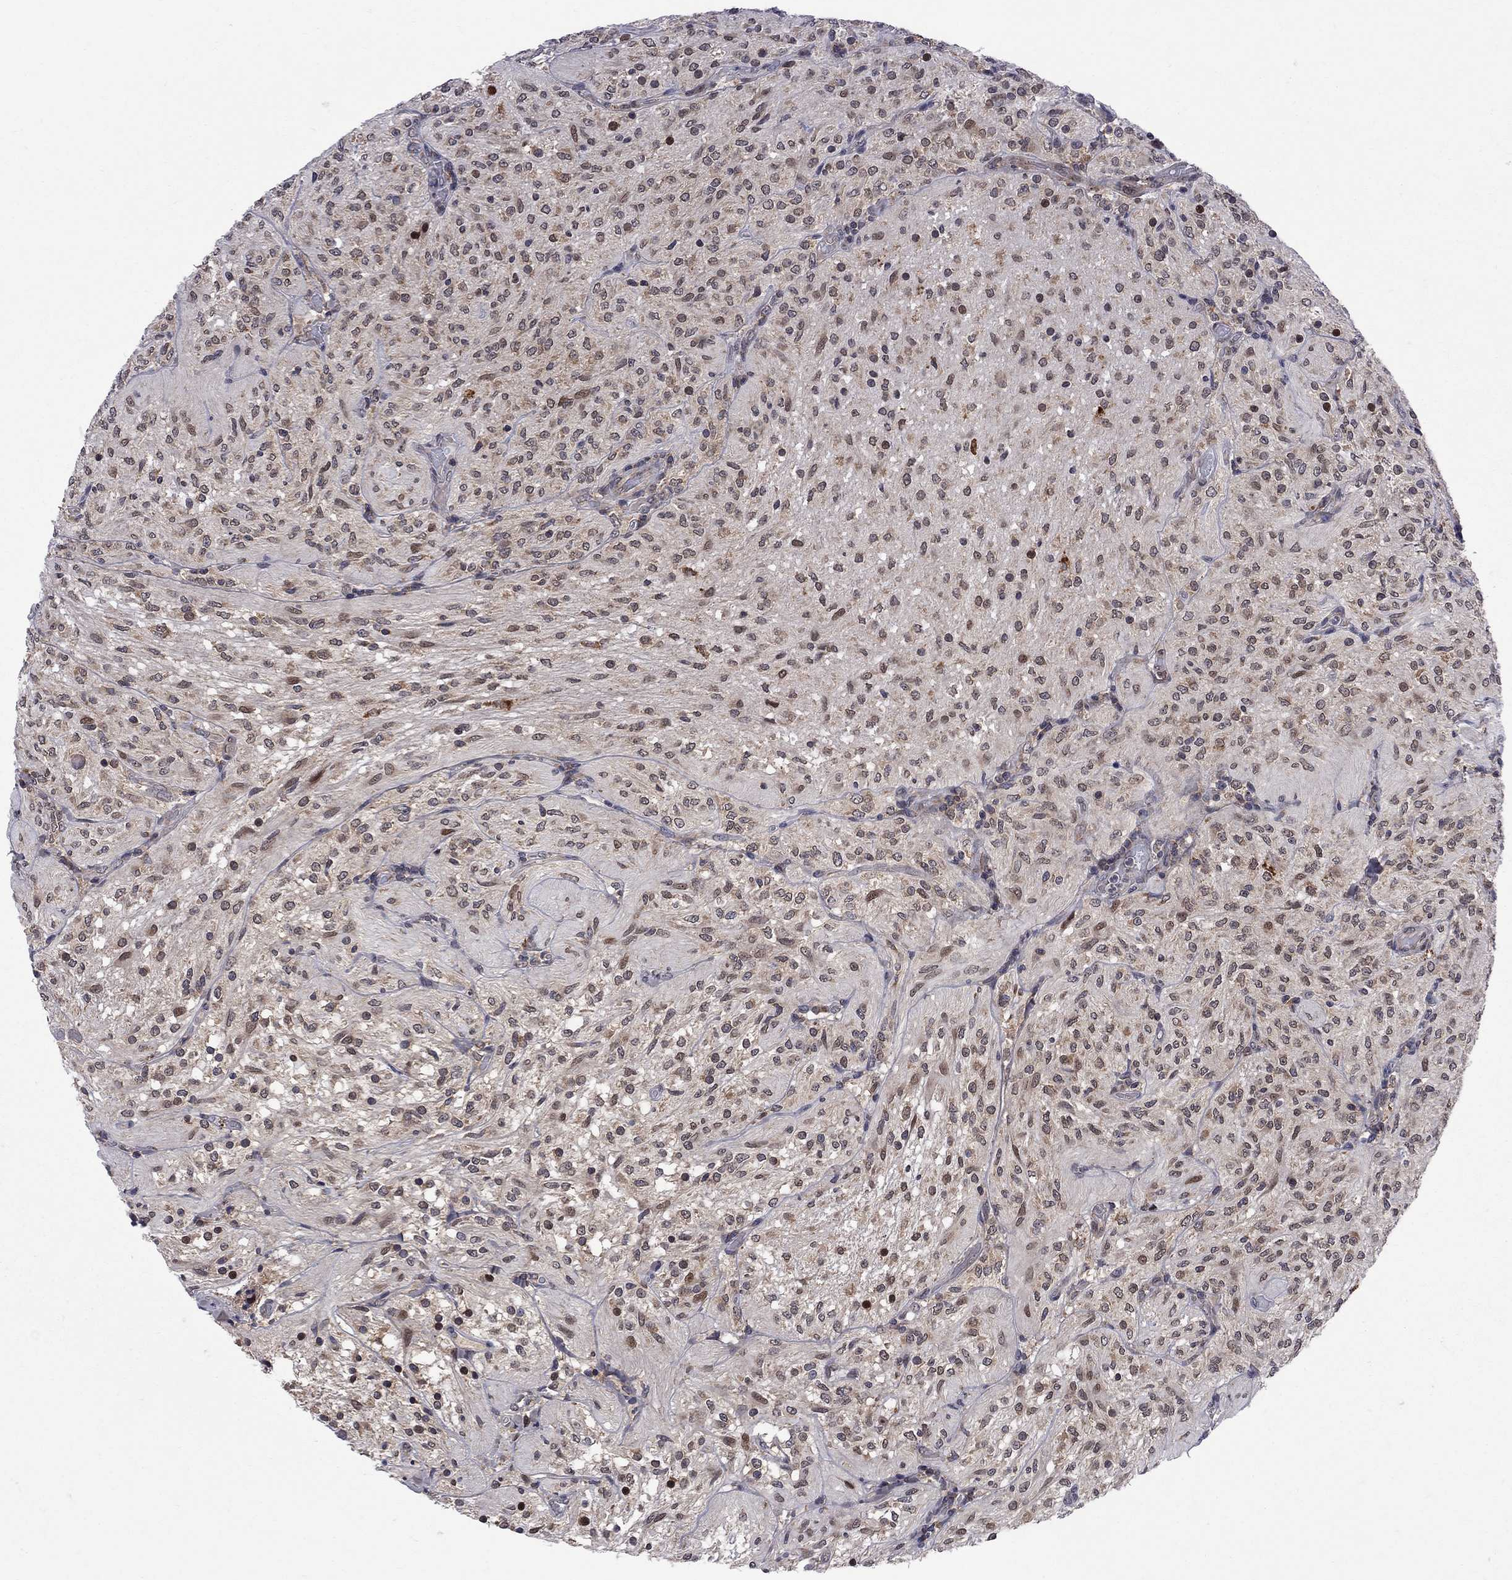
{"staining": {"intensity": "weak", "quantity": ">75%", "location": "nuclear"}, "tissue": "glioma", "cell_type": "Tumor cells", "image_type": "cancer", "snomed": [{"axis": "morphology", "description": "Glioma, malignant, Low grade"}, {"axis": "topography", "description": "Brain"}], "caption": "Brown immunohistochemical staining in glioma reveals weak nuclear expression in about >75% of tumor cells.", "gene": "CNOT11", "patient": {"sex": "male", "age": 3}}